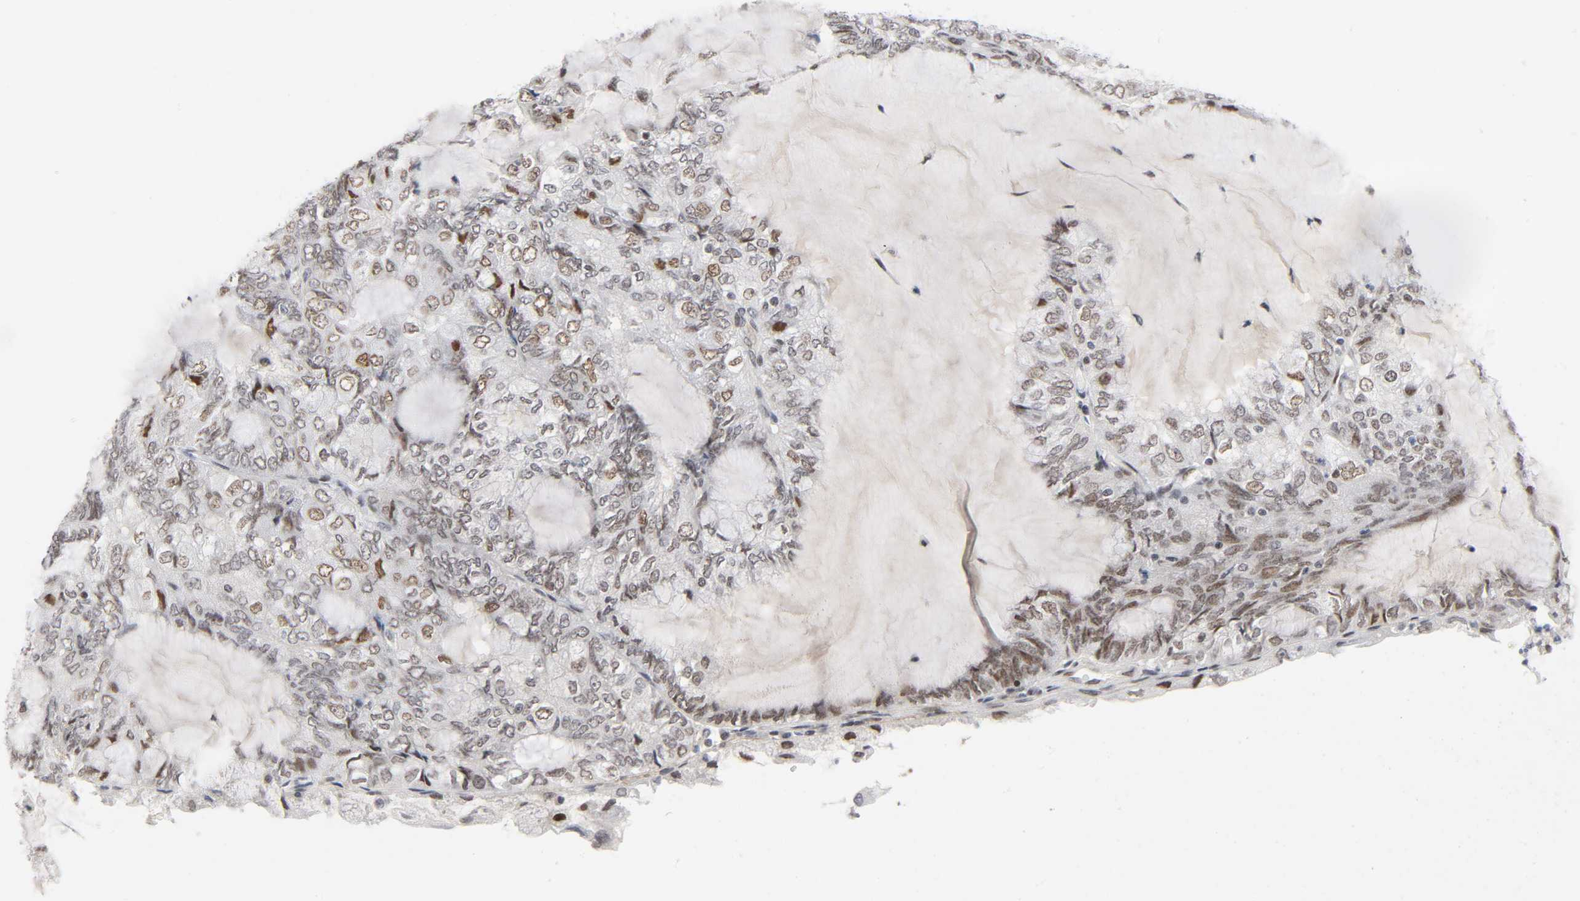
{"staining": {"intensity": "moderate", "quantity": ">75%", "location": "nuclear"}, "tissue": "endometrial cancer", "cell_type": "Tumor cells", "image_type": "cancer", "snomed": [{"axis": "morphology", "description": "Adenocarcinoma, NOS"}, {"axis": "topography", "description": "Endometrium"}], "caption": "Immunohistochemistry (IHC) histopathology image of human endometrial cancer (adenocarcinoma) stained for a protein (brown), which exhibits medium levels of moderate nuclear expression in about >75% of tumor cells.", "gene": "DIDO1", "patient": {"sex": "female", "age": 81}}